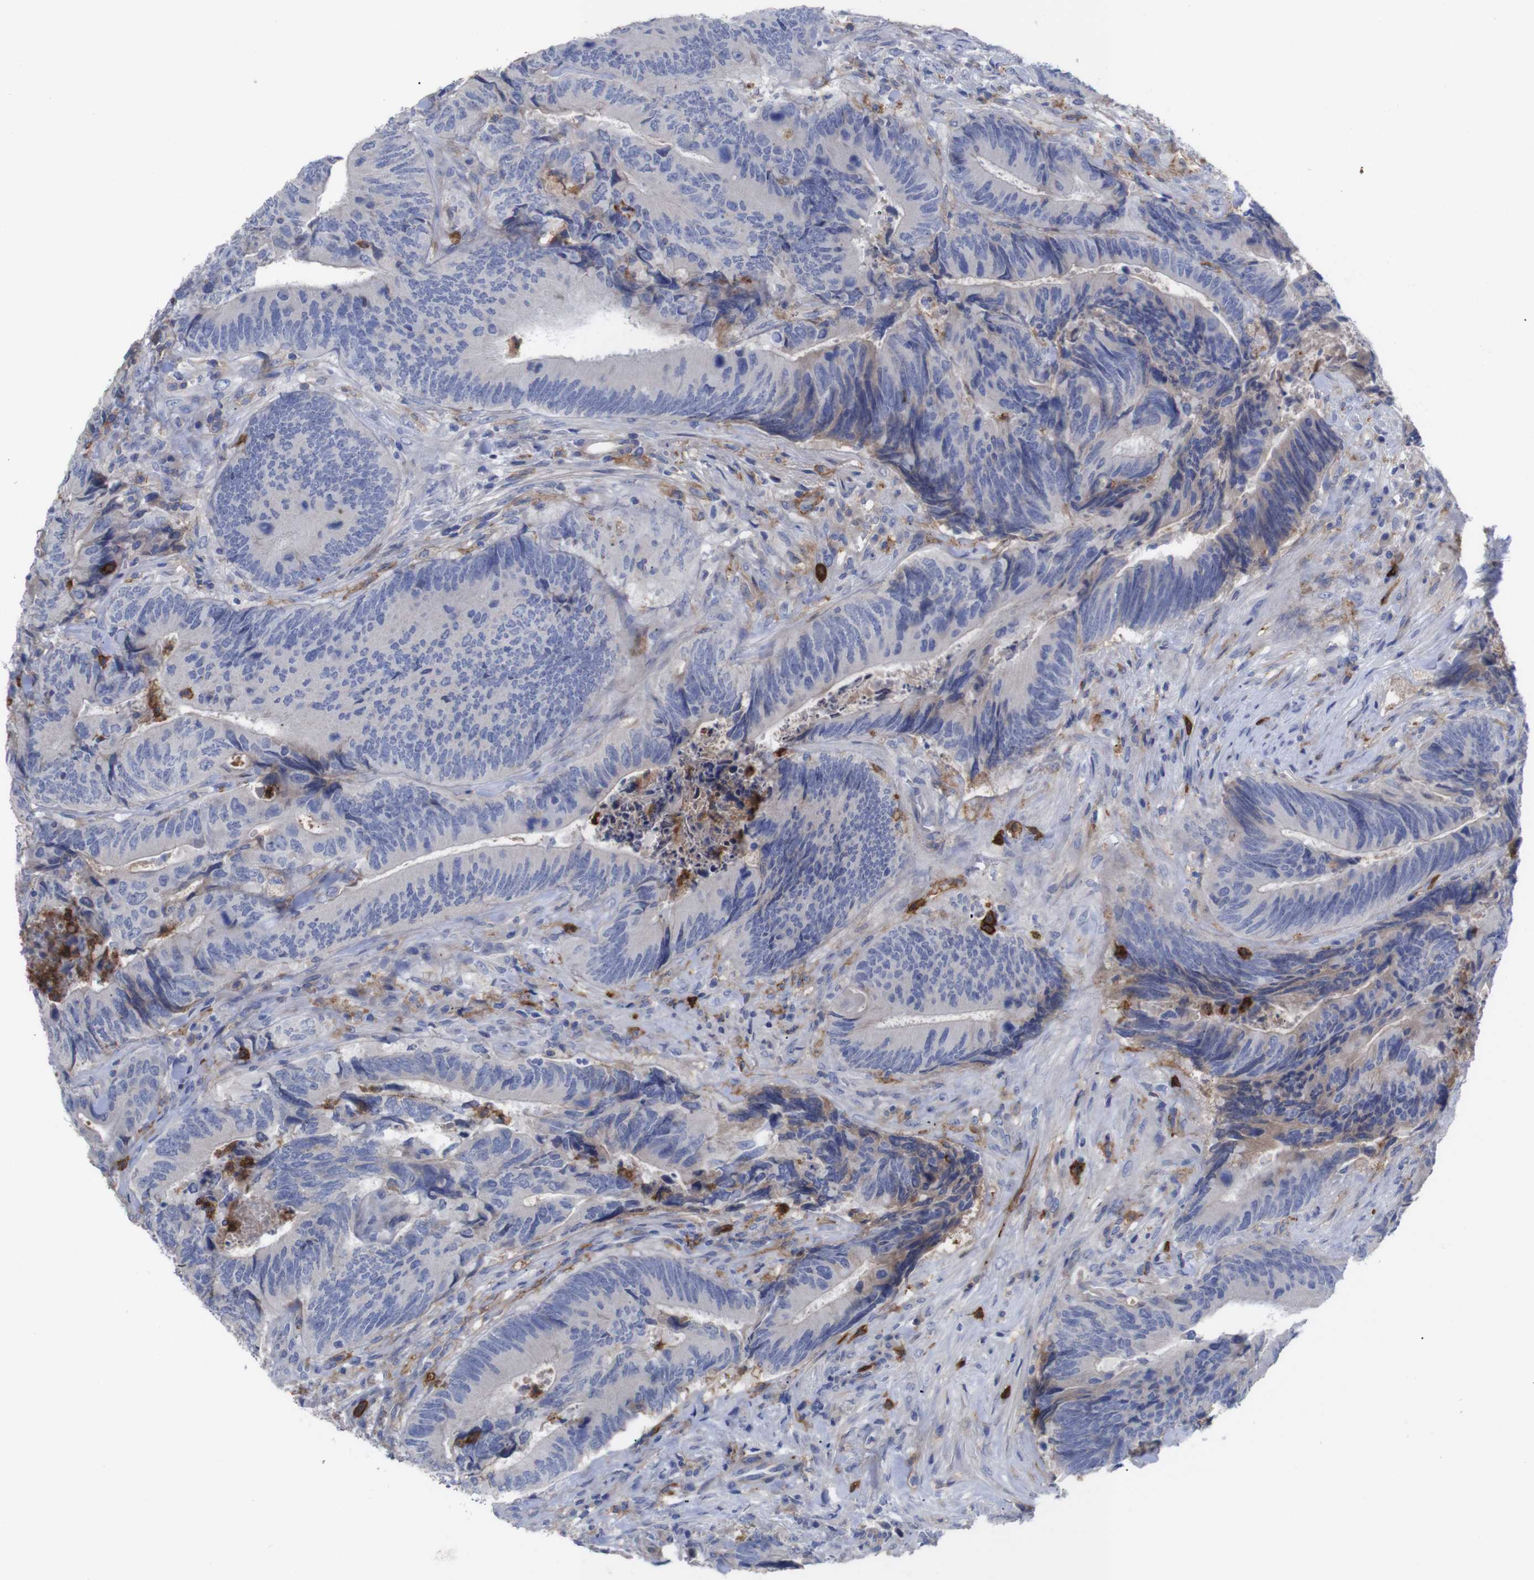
{"staining": {"intensity": "negative", "quantity": "none", "location": "none"}, "tissue": "colorectal cancer", "cell_type": "Tumor cells", "image_type": "cancer", "snomed": [{"axis": "morphology", "description": "Normal tissue, NOS"}, {"axis": "morphology", "description": "Adenocarcinoma, NOS"}, {"axis": "topography", "description": "Colon"}], "caption": "Image shows no significant protein positivity in tumor cells of colorectal cancer (adenocarcinoma).", "gene": "C5AR1", "patient": {"sex": "male", "age": 56}}